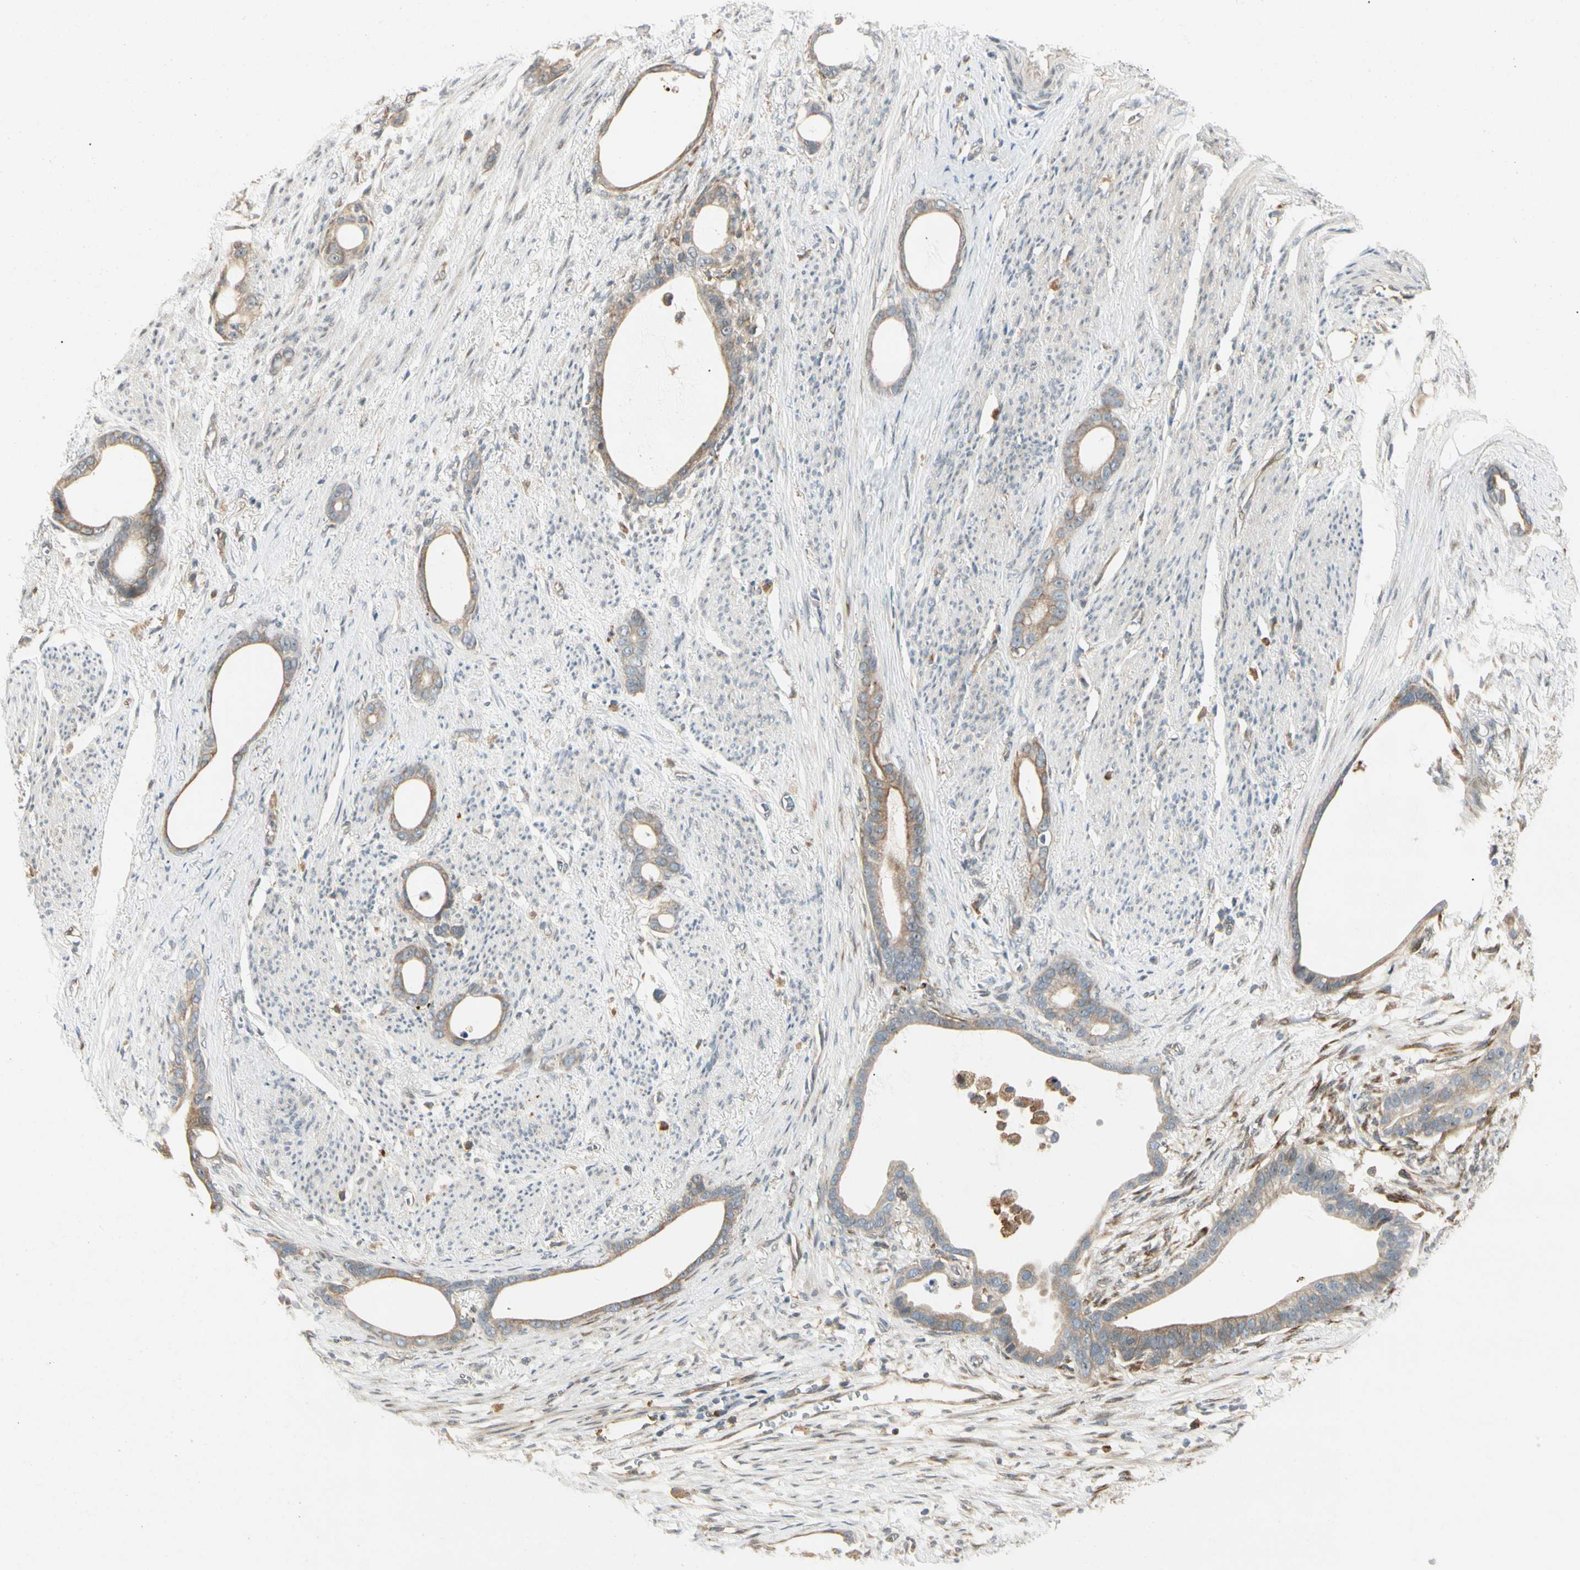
{"staining": {"intensity": "moderate", "quantity": "25%-75%", "location": "cytoplasmic/membranous"}, "tissue": "stomach cancer", "cell_type": "Tumor cells", "image_type": "cancer", "snomed": [{"axis": "morphology", "description": "Adenocarcinoma, NOS"}, {"axis": "topography", "description": "Stomach"}], "caption": "The micrograph shows a brown stain indicating the presence of a protein in the cytoplasmic/membranous of tumor cells in stomach cancer (adenocarcinoma).", "gene": "FNDC3B", "patient": {"sex": "female", "age": 75}}